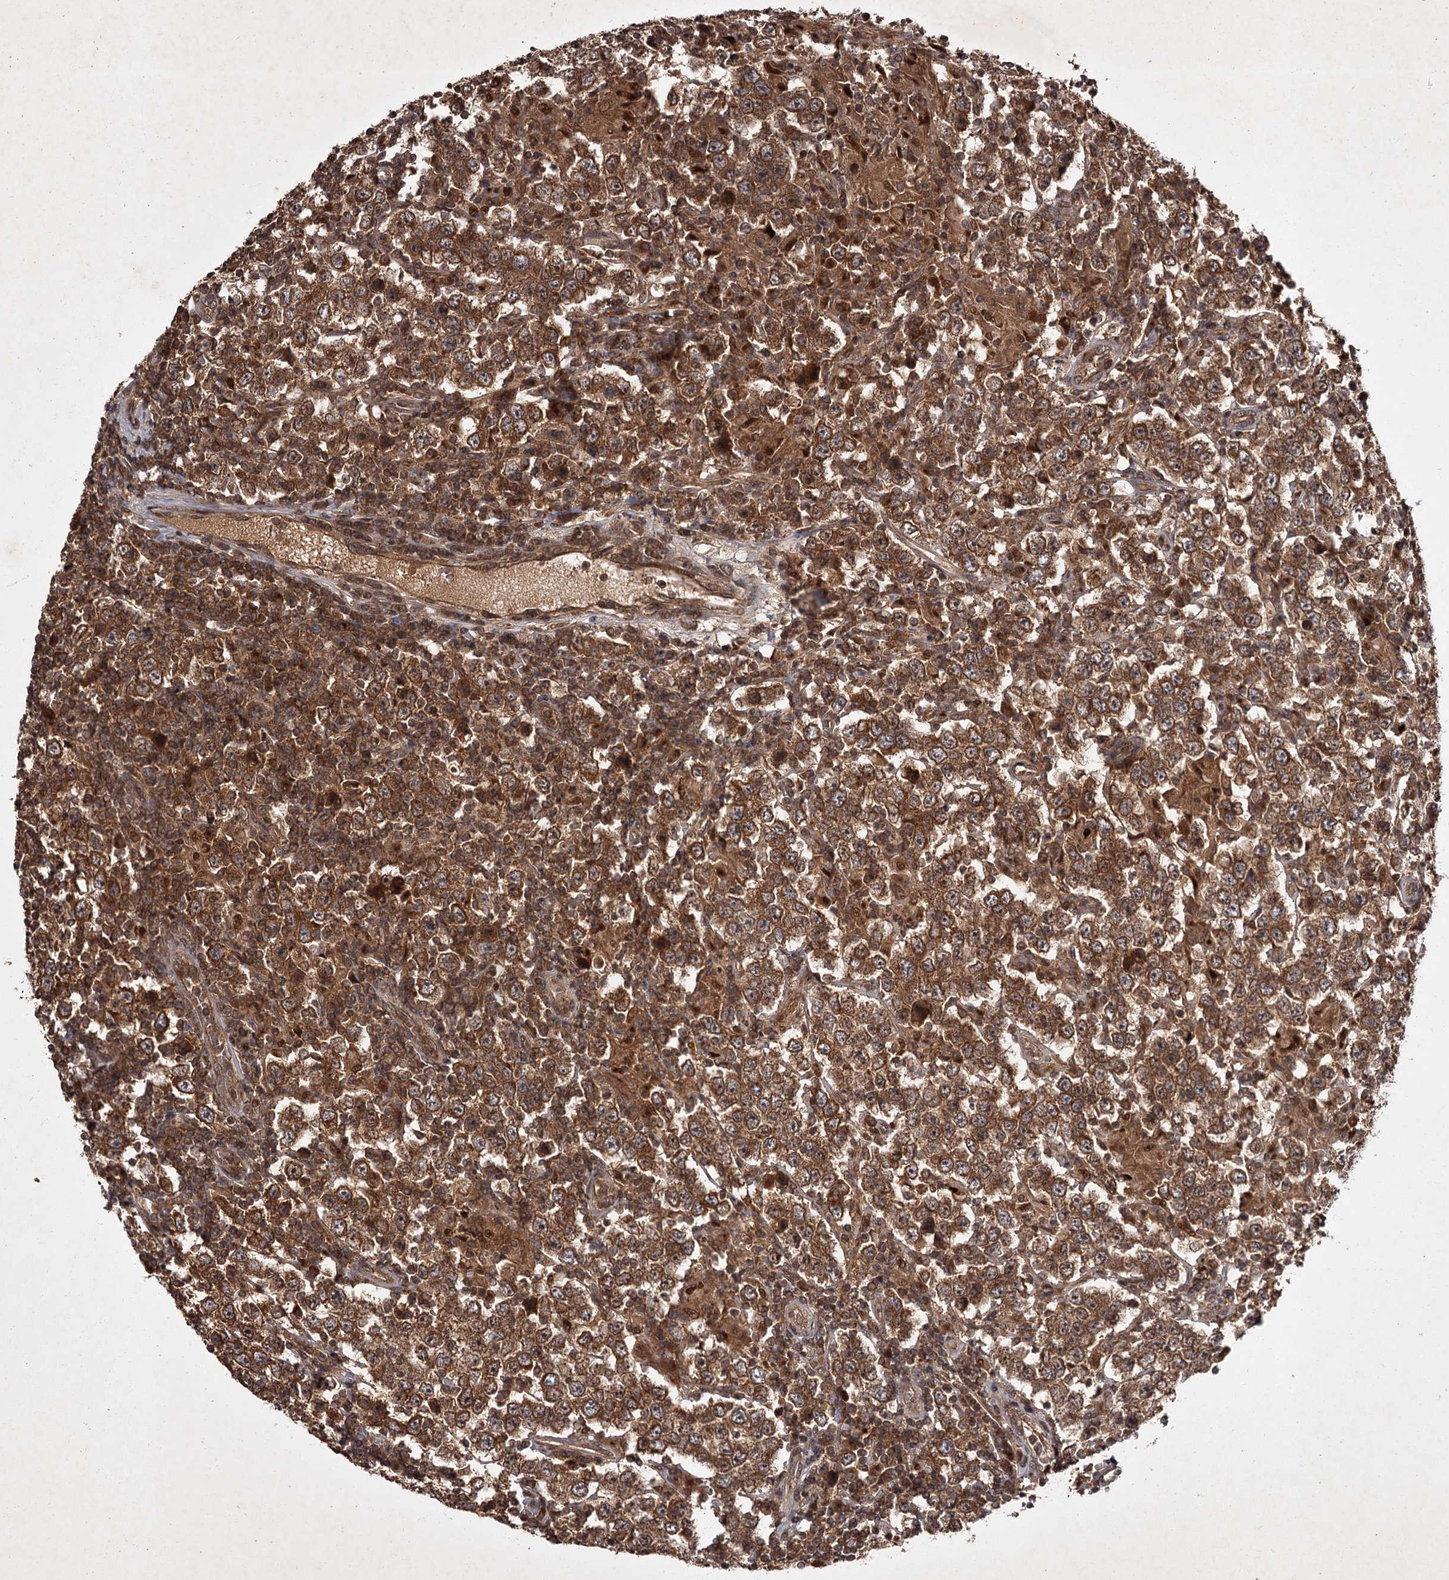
{"staining": {"intensity": "strong", "quantity": ">75%", "location": "cytoplasmic/membranous"}, "tissue": "testis cancer", "cell_type": "Tumor cells", "image_type": "cancer", "snomed": [{"axis": "morphology", "description": "Normal tissue, NOS"}, {"axis": "morphology", "description": "Urothelial carcinoma, High grade"}, {"axis": "morphology", "description": "Seminoma, NOS"}, {"axis": "morphology", "description": "Carcinoma, Embryonal, NOS"}, {"axis": "topography", "description": "Urinary bladder"}, {"axis": "topography", "description": "Testis"}], "caption": "Embryonal carcinoma (testis) was stained to show a protein in brown. There is high levels of strong cytoplasmic/membranous expression in about >75% of tumor cells.", "gene": "TBC1D23", "patient": {"sex": "male", "age": 41}}